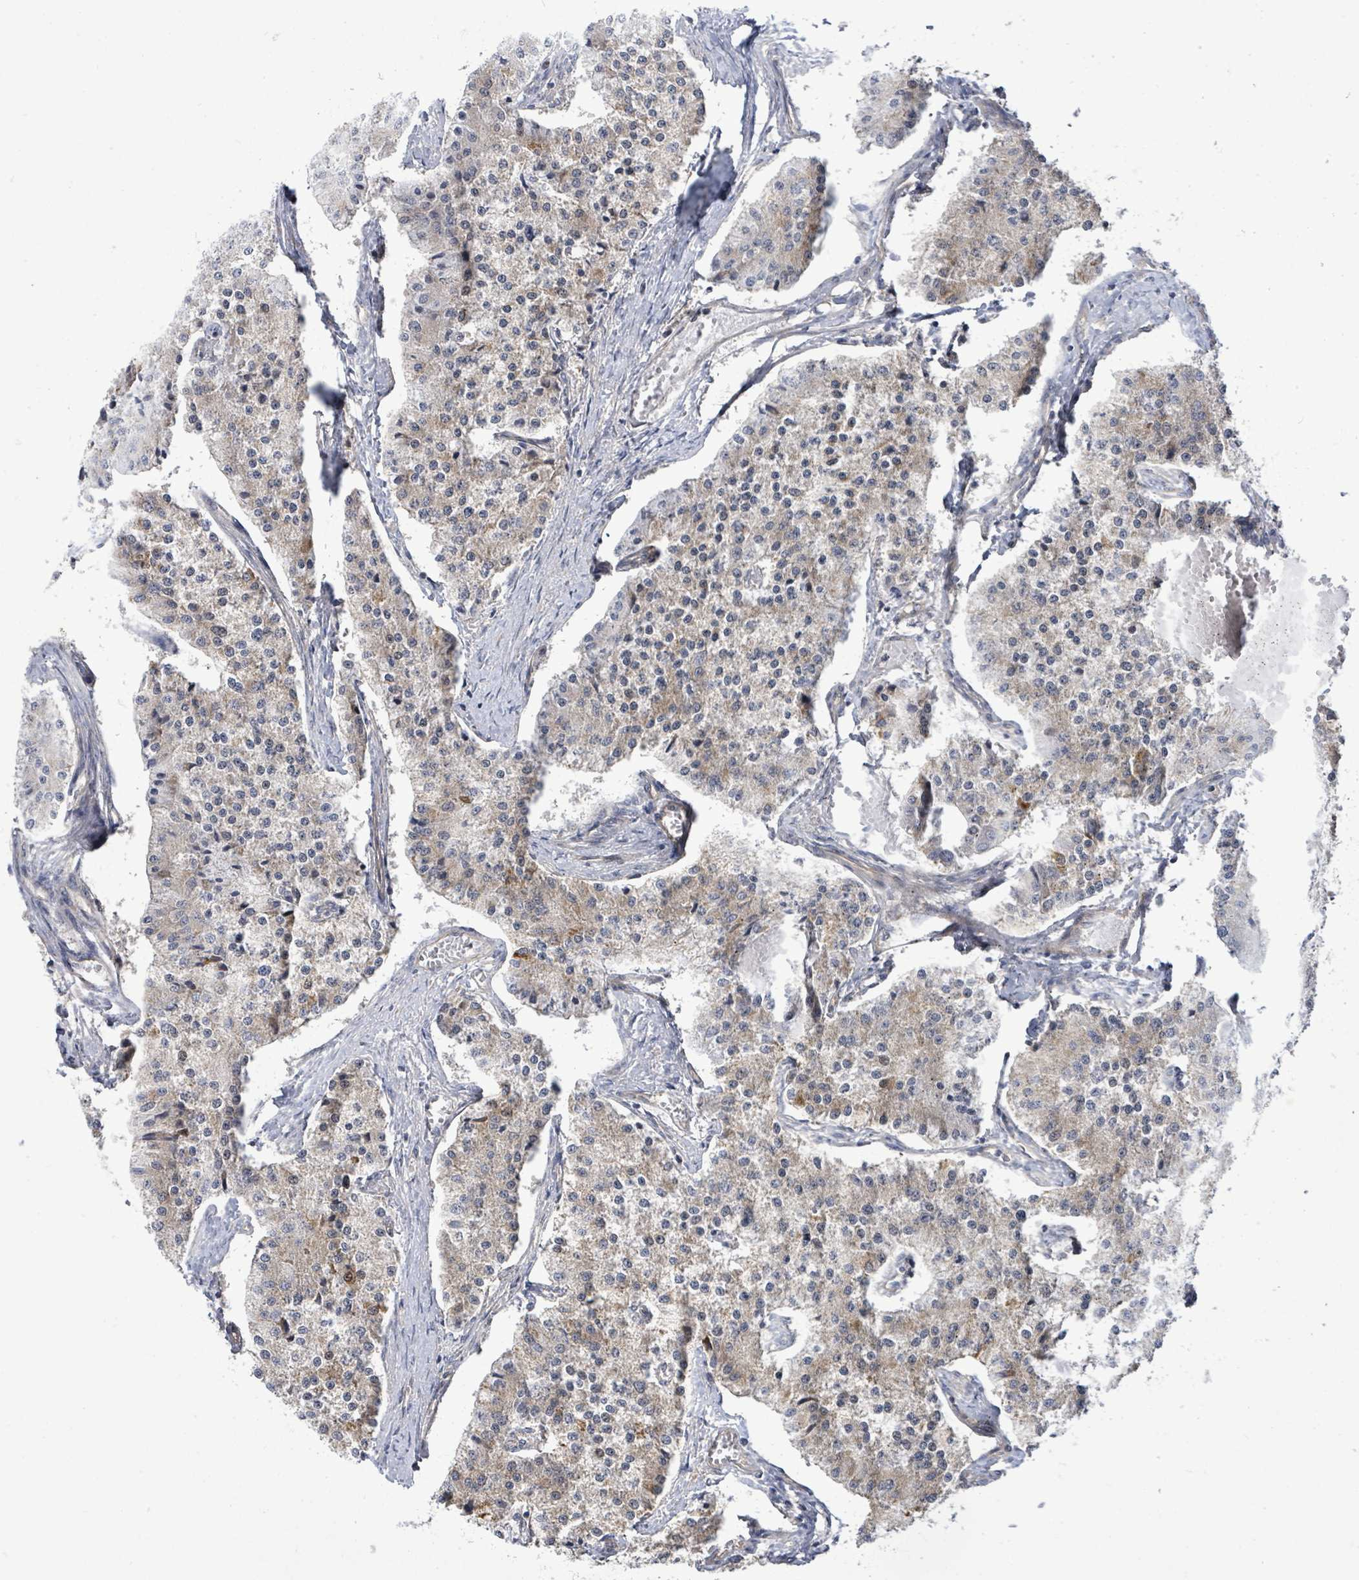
{"staining": {"intensity": "weak", "quantity": "25%-75%", "location": "cytoplasmic/membranous"}, "tissue": "carcinoid", "cell_type": "Tumor cells", "image_type": "cancer", "snomed": [{"axis": "morphology", "description": "Carcinoid, malignant, NOS"}, {"axis": "topography", "description": "Colon"}], "caption": "Protein expression analysis of human carcinoid (malignant) reveals weak cytoplasmic/membranous expression in about 25%-75% of tumor cells. The staining was performed using DAB, with brown indicating positive protein expression. Nuclei are stained blue with hematoxylin.", "gene": "KBTBD11", "patient": {"sex": "female", "age": 52}}